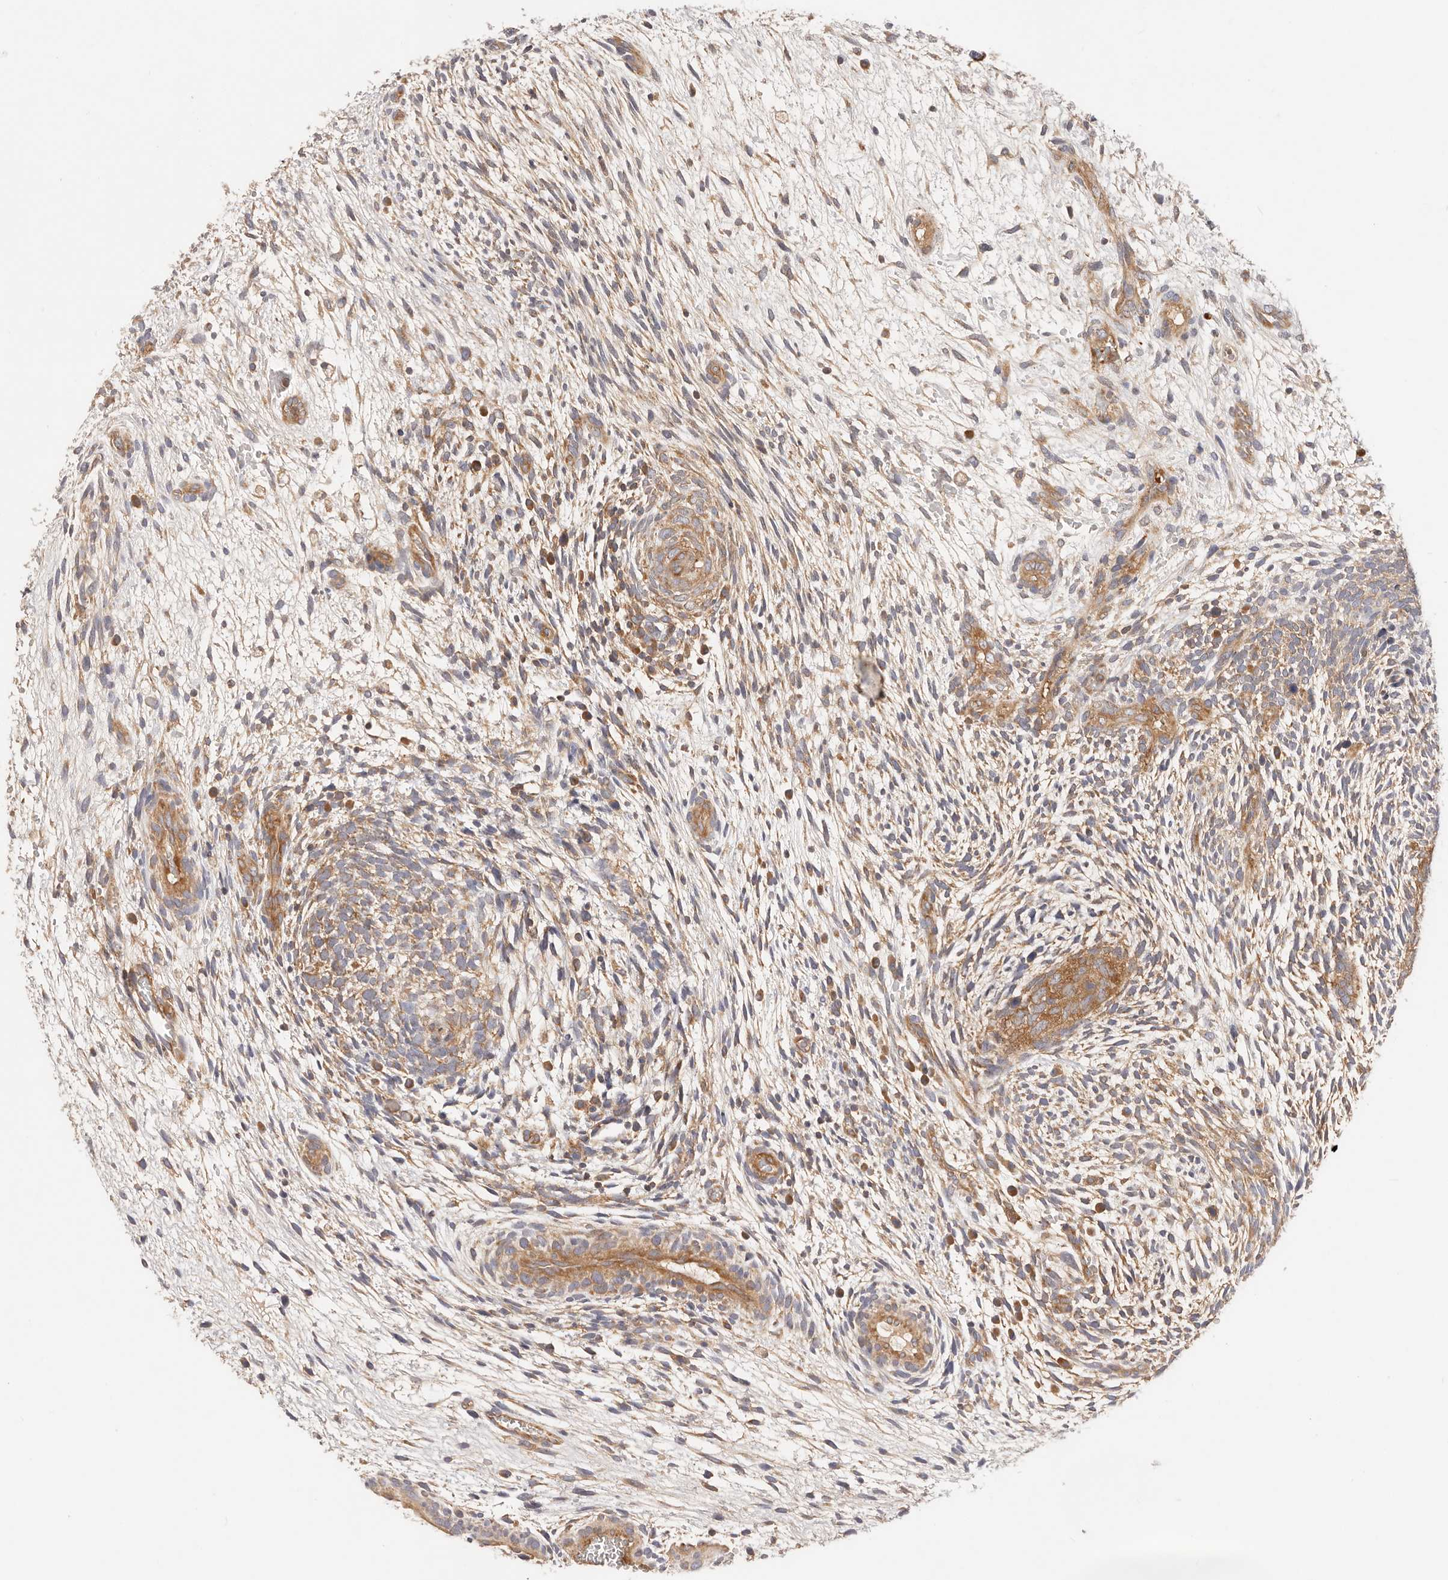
{"staining": {"intensity": "moderate", "quantity": ">75%", "location": "cytoplasmic/membranous"}, "tissue": "testis cancer", "cell_type": "Tumor cells", "image_type": "cancer", "snomed": [{"axis": "morphology", "description": "Carcinoma, Embryonal, NOS"}, {"axis": "topography", "description": "Testis"}], "caption": "A histopathology image showing moderate cytoplasmic/membranous expression in approximately >75% of tumor cells in testis embryonal carcinoma, as visualized by brown immunohistochemical staining.", "gene": "KCMF1", "patient": {"sex": "male", "age": 37}}